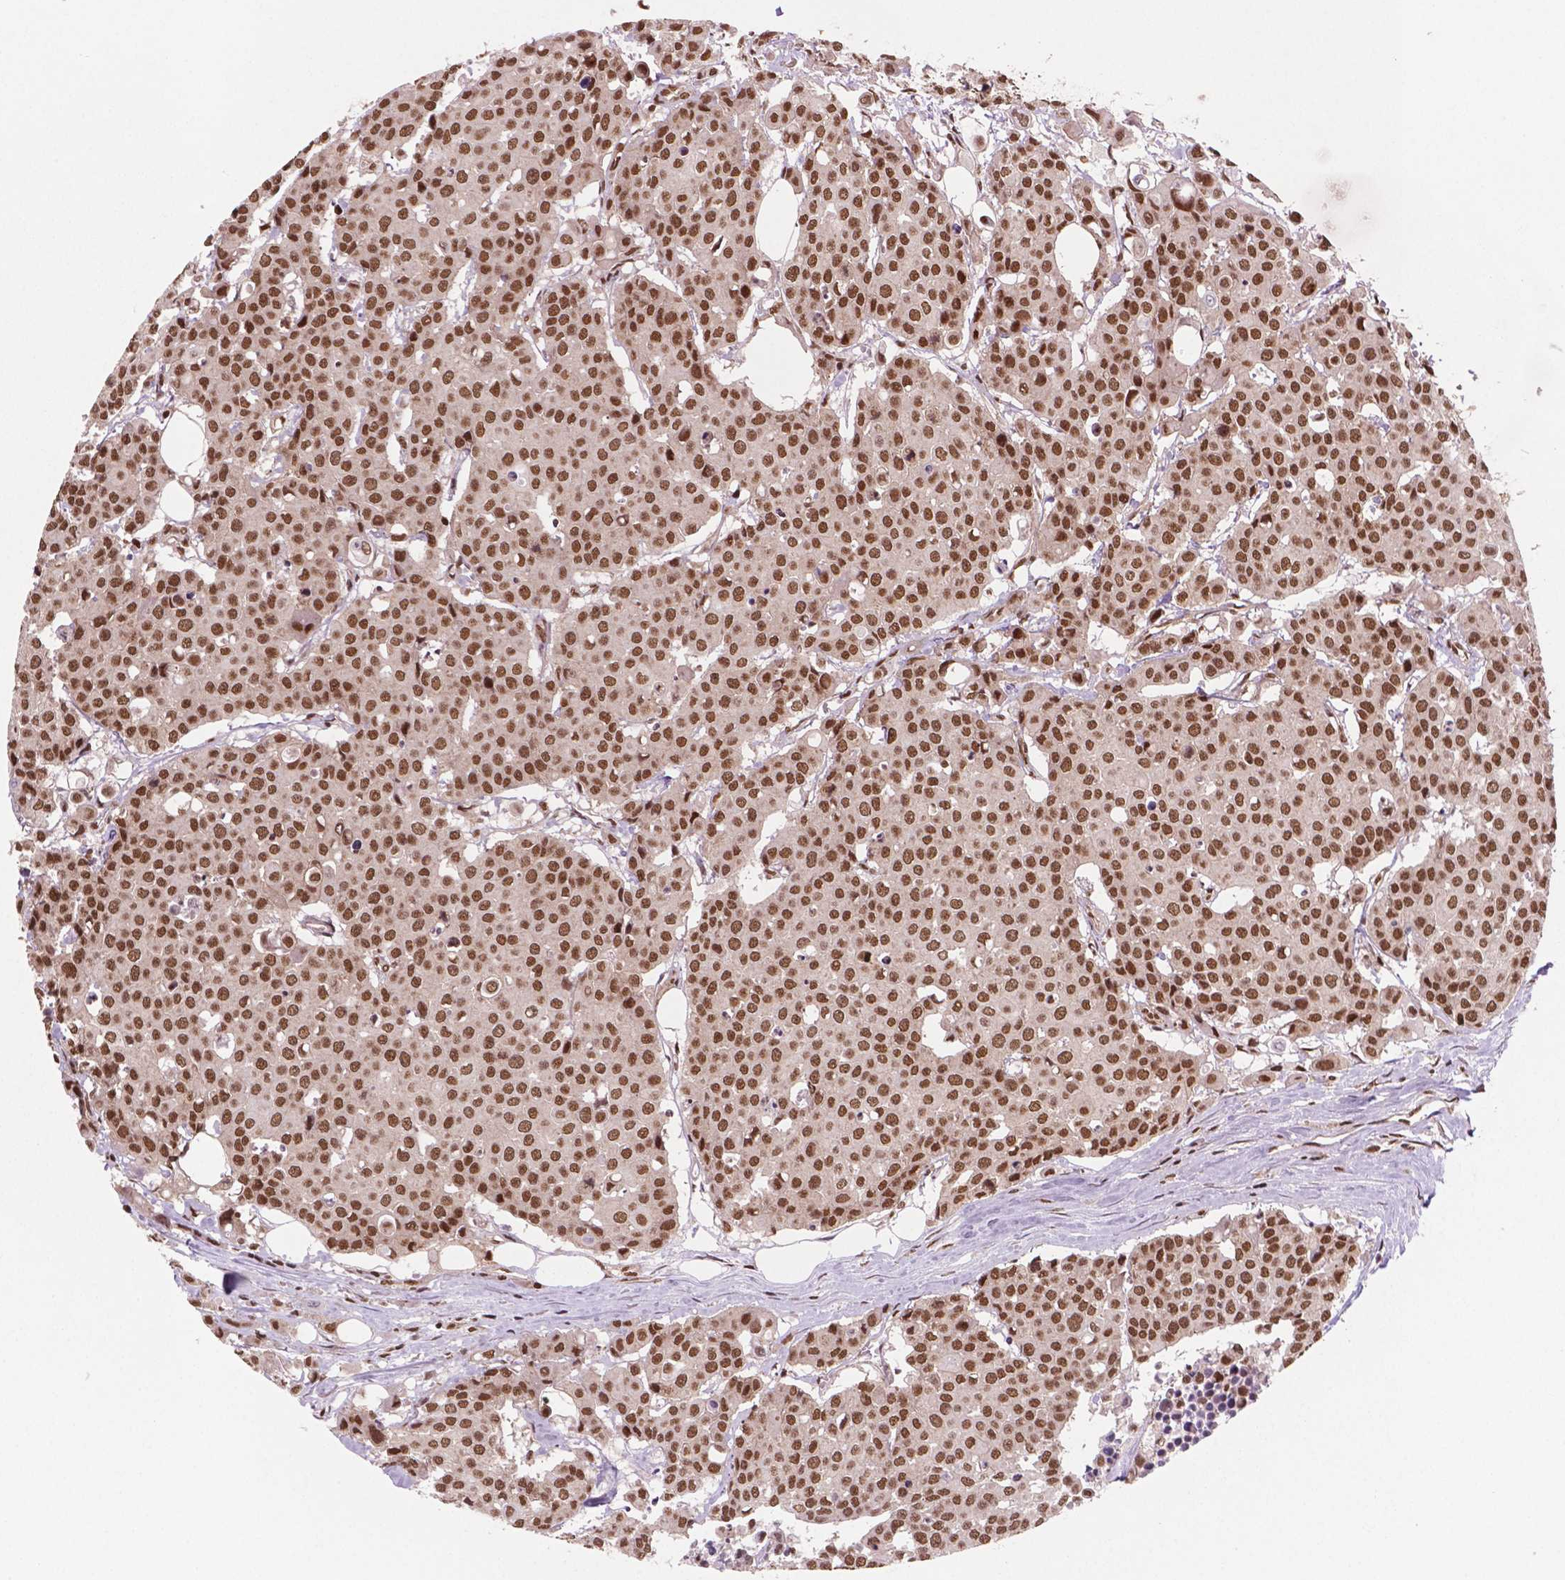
{"staining": {"intensity": "strong", "quantity": ">75%", "location": "nuclear"}, "tissue": "carcinoid", "cell_type": "Tumor cells", "image_type": "cancer", "snomed": [{"axis": "morphology", "description": "Carcinoid, malignant, NOS"}, {"axis": "topography", "description": "Colon"}], "caption": "Immunohistochemical staining of human carcinoid (malignant) exhibits high levels of strong nuclear protein expression in about >75% of tumor cells.", "gene": "SIRT6", "patient": {"sex": "male", "age": 81}}